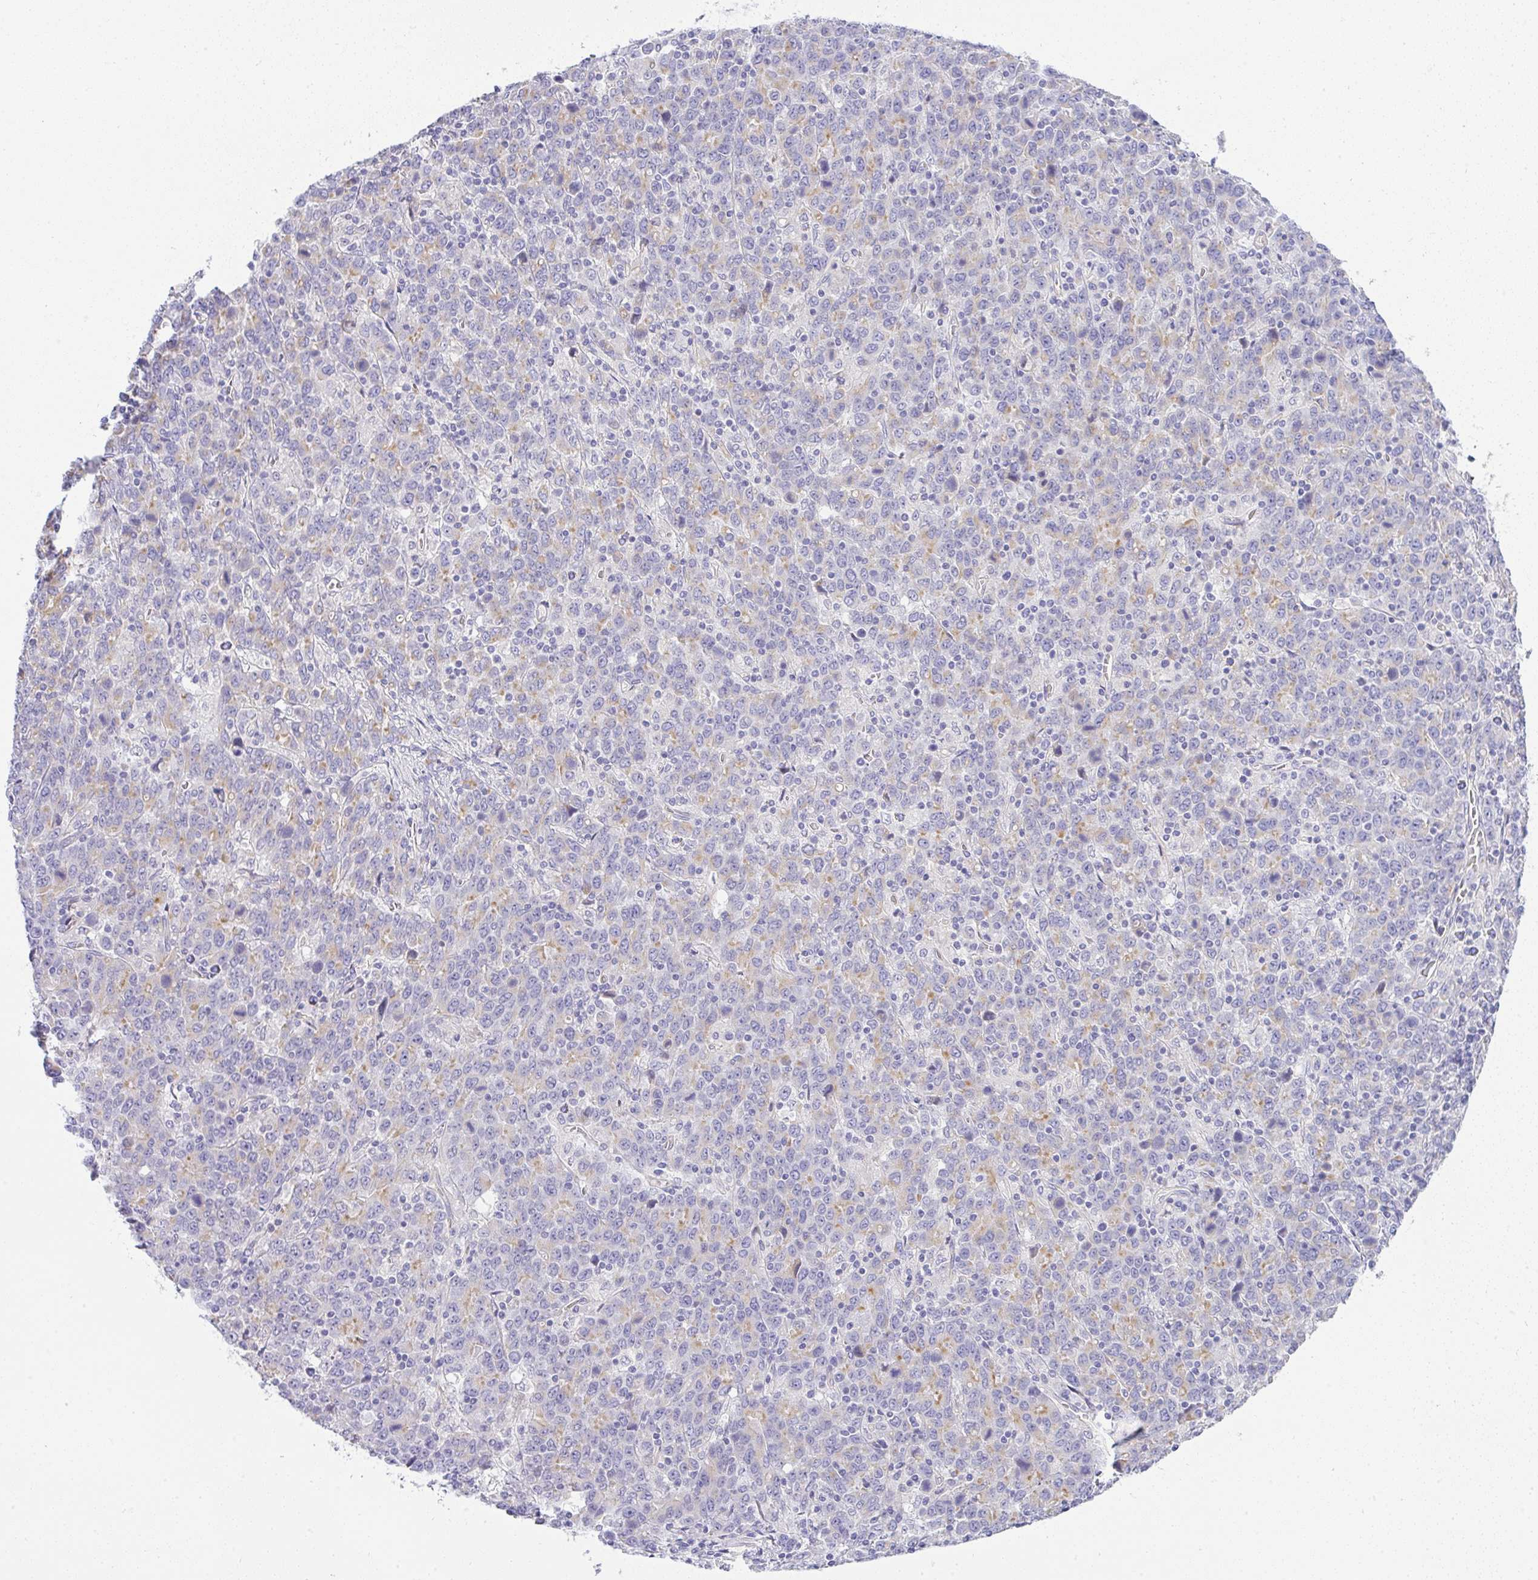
{"staining": {"intensity": "weak", "quantity": "25%-75%", "location": "cytoplasmic/membranous"}, "tissue": "stomach cancer", "cell_type": "Tumor cells", "image_type": "cancer", "snomed": [{"axis": "morphology", "description": "Adenocarcinoma, NOS"}, {"axis": "topography", "description": "Stomach, upper"}], "caption": "A high-resolution photomicrograph shows immunohistochemistry staining of stomach cancer, which demonstrates weak cytoplasmic/membranous staining in approximately 25%-75% of tumor cells. Immunohistochemistry stains the protein in brown and the nuclei are stained blue.", "gene": "FAM177A1", "patient": {"sex": "male", "age": 69}}